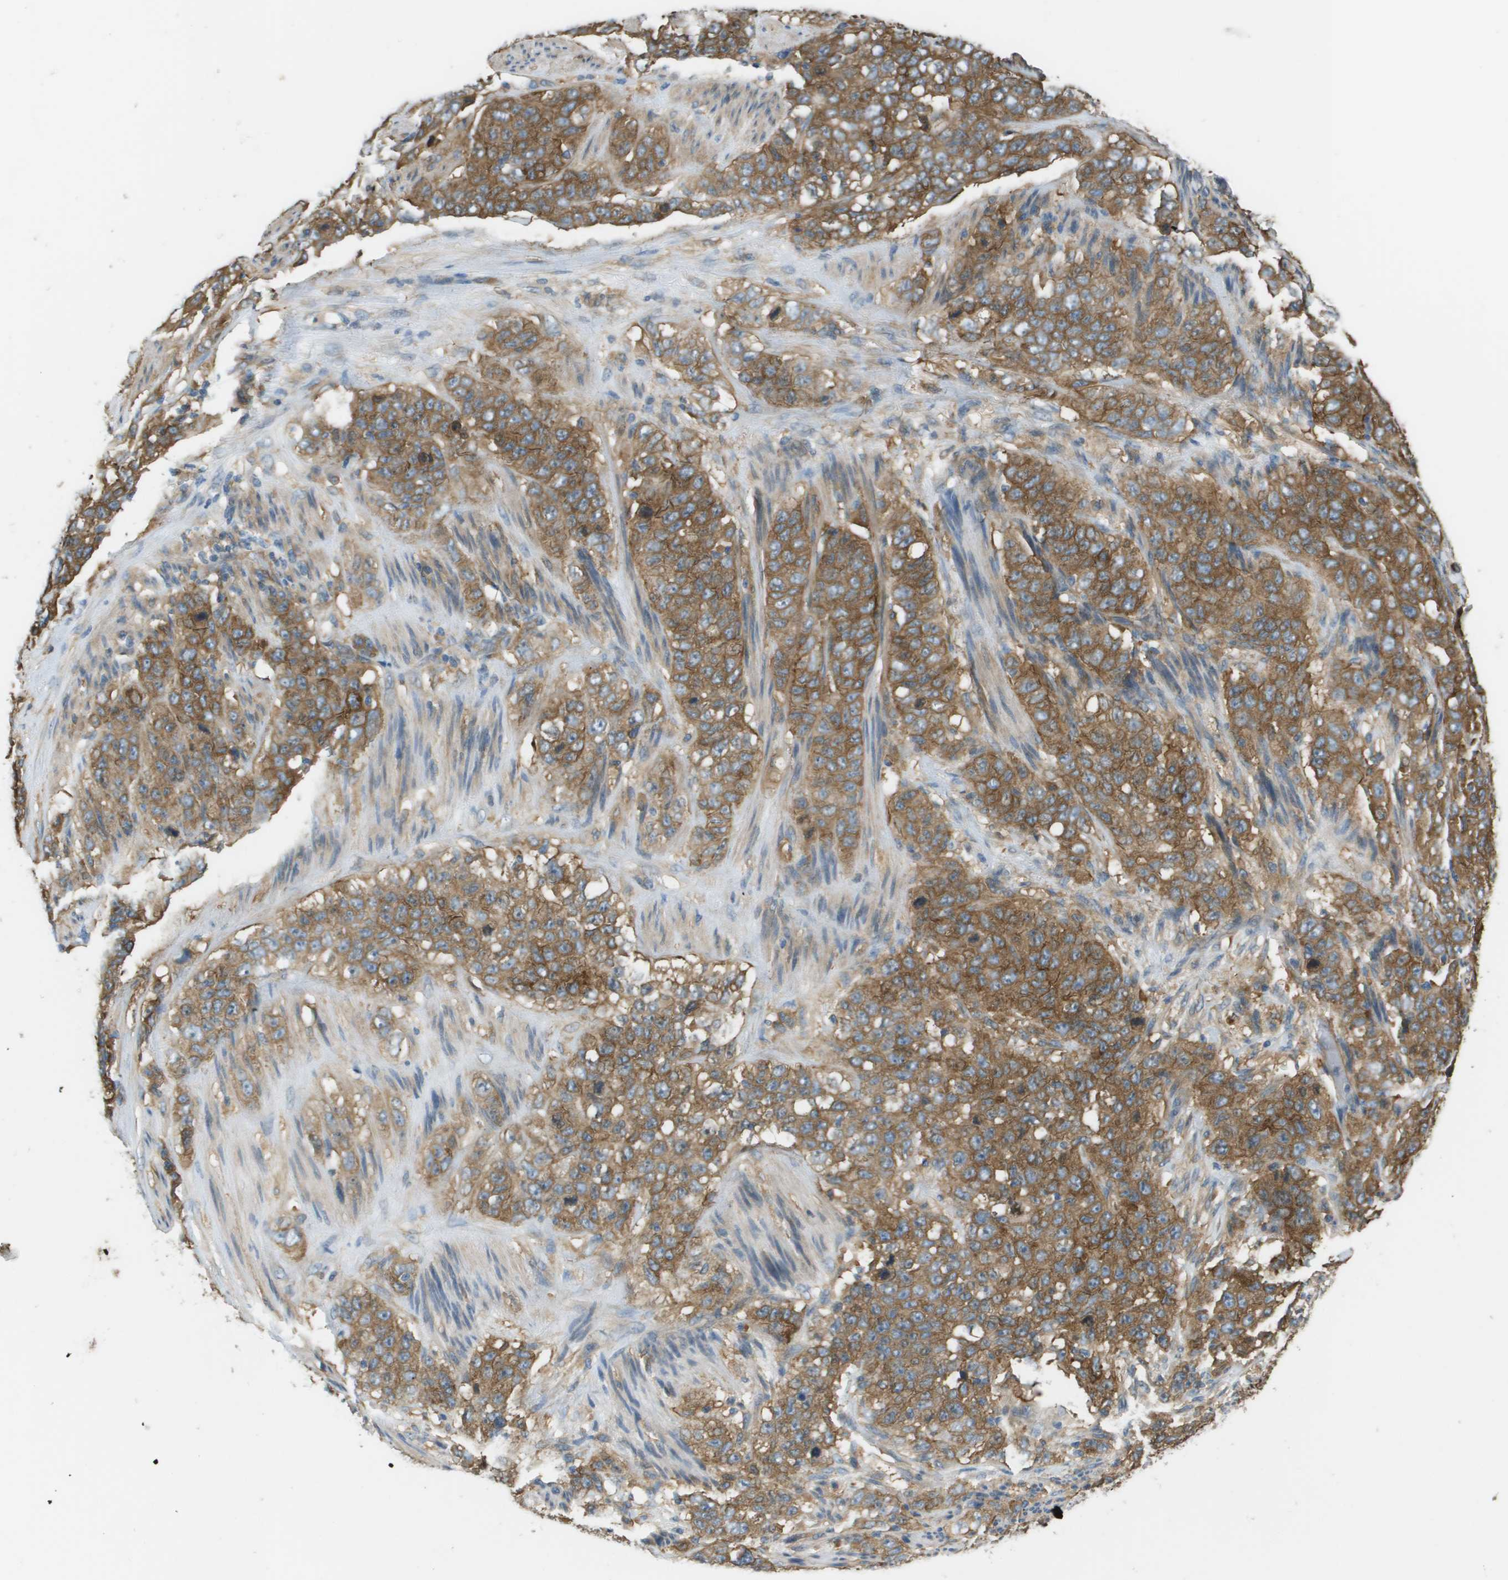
{"staining": {"intensity": "moderate", "quantity": ">75%", "location": "cytoplasmic/membranous"}, "tissue": "stomach cancer", "cell_type": "Tumor cells", "image_type": "cancer", "snomed": [{"axis": "morphology", "description": "Adenocarcinoma, NOS"}, {"axis": "topography", "description": "Stomach"}], "caption": "There is medium levels of moderate cytoplasmic/membranous staining in tumor cells of stomach adenocarcinoma, as demonstrated by immunohistochemical staining (brown color).", "gene": "CORO1B", "patient": {"sex": "male", "age": 48}}